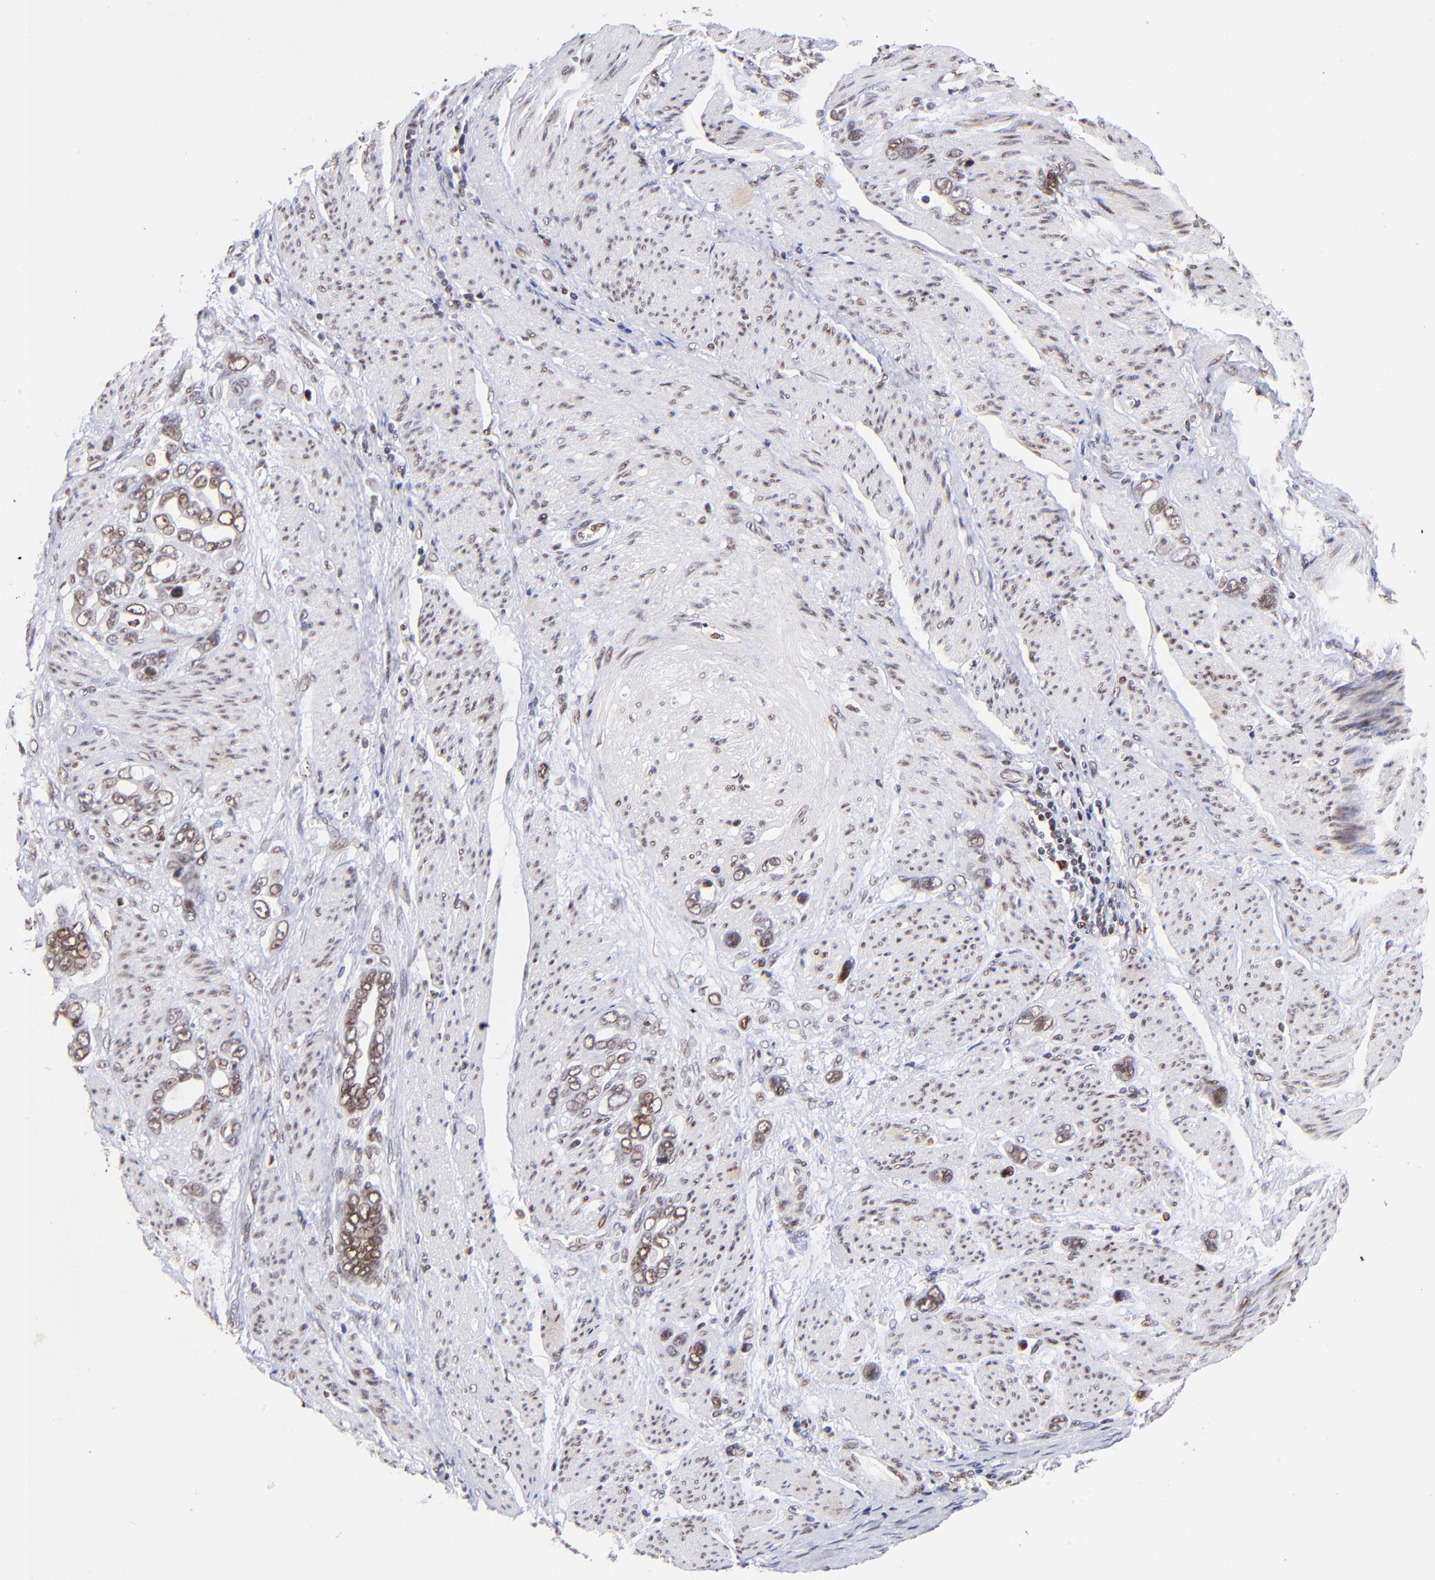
{"staining": {"intensity": "weak", "quantity": ">75%", "location": "nuclear"}, "tissue": "stomach cancer", "cell_type": "Tumor cells", "image_type": "cancer", "snomed": [{"axis": "morphology", "description": "Adenocarcinoma, NOS"}, {"axis": "topography", "description": "Stomach"}], "caption": "Protein expression analysis of stomach adenocarcinoma exhibits weak nuclear positivity in about >75% of tumor cells.", "gene": "MIDEAS", "patient": {"sex": "male", "age": 78}}